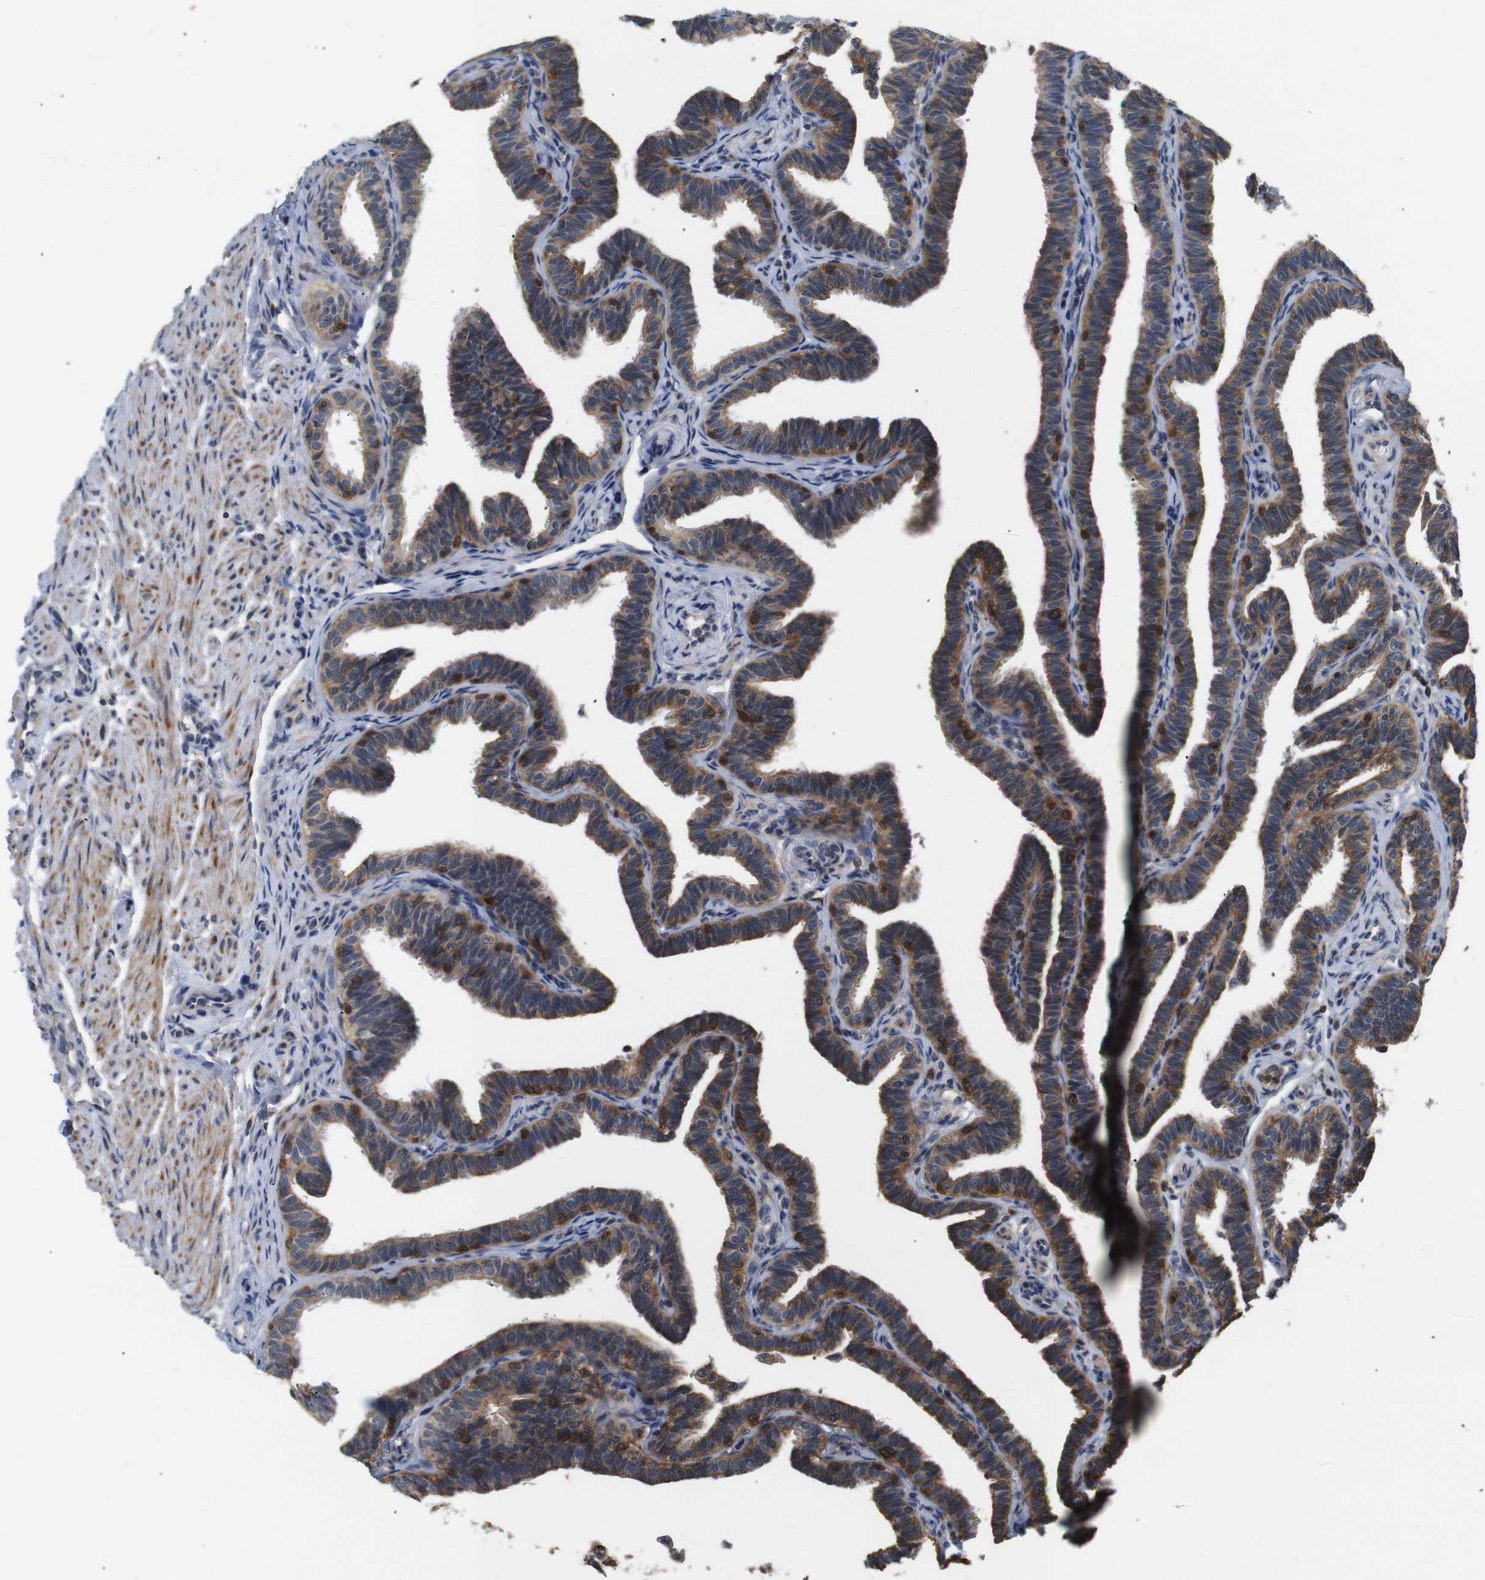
{"staining": {"intensity": "moderate", "quantity": ">75%", "location": "cytoplasmic/membranous"}, "tissue": "fallopian tube", "cell_type": "Glandular cells", "image_type": "normal", "snomed": [{"axis": "morphology", "description": "Normal tissue, NOS"}, {"axis": "topography", "description": "Fallopian tube"}, {"axis": "topography", "description": "Ovary"}], "caption": "Immunohistochemical staining of benign fallopian tube displays medium levels of moderate cytoplasmic/membranous expression in about >75% of glandular cells.", "gene": "BRWD3", "patient": {"sex": "female", "age": 23}}